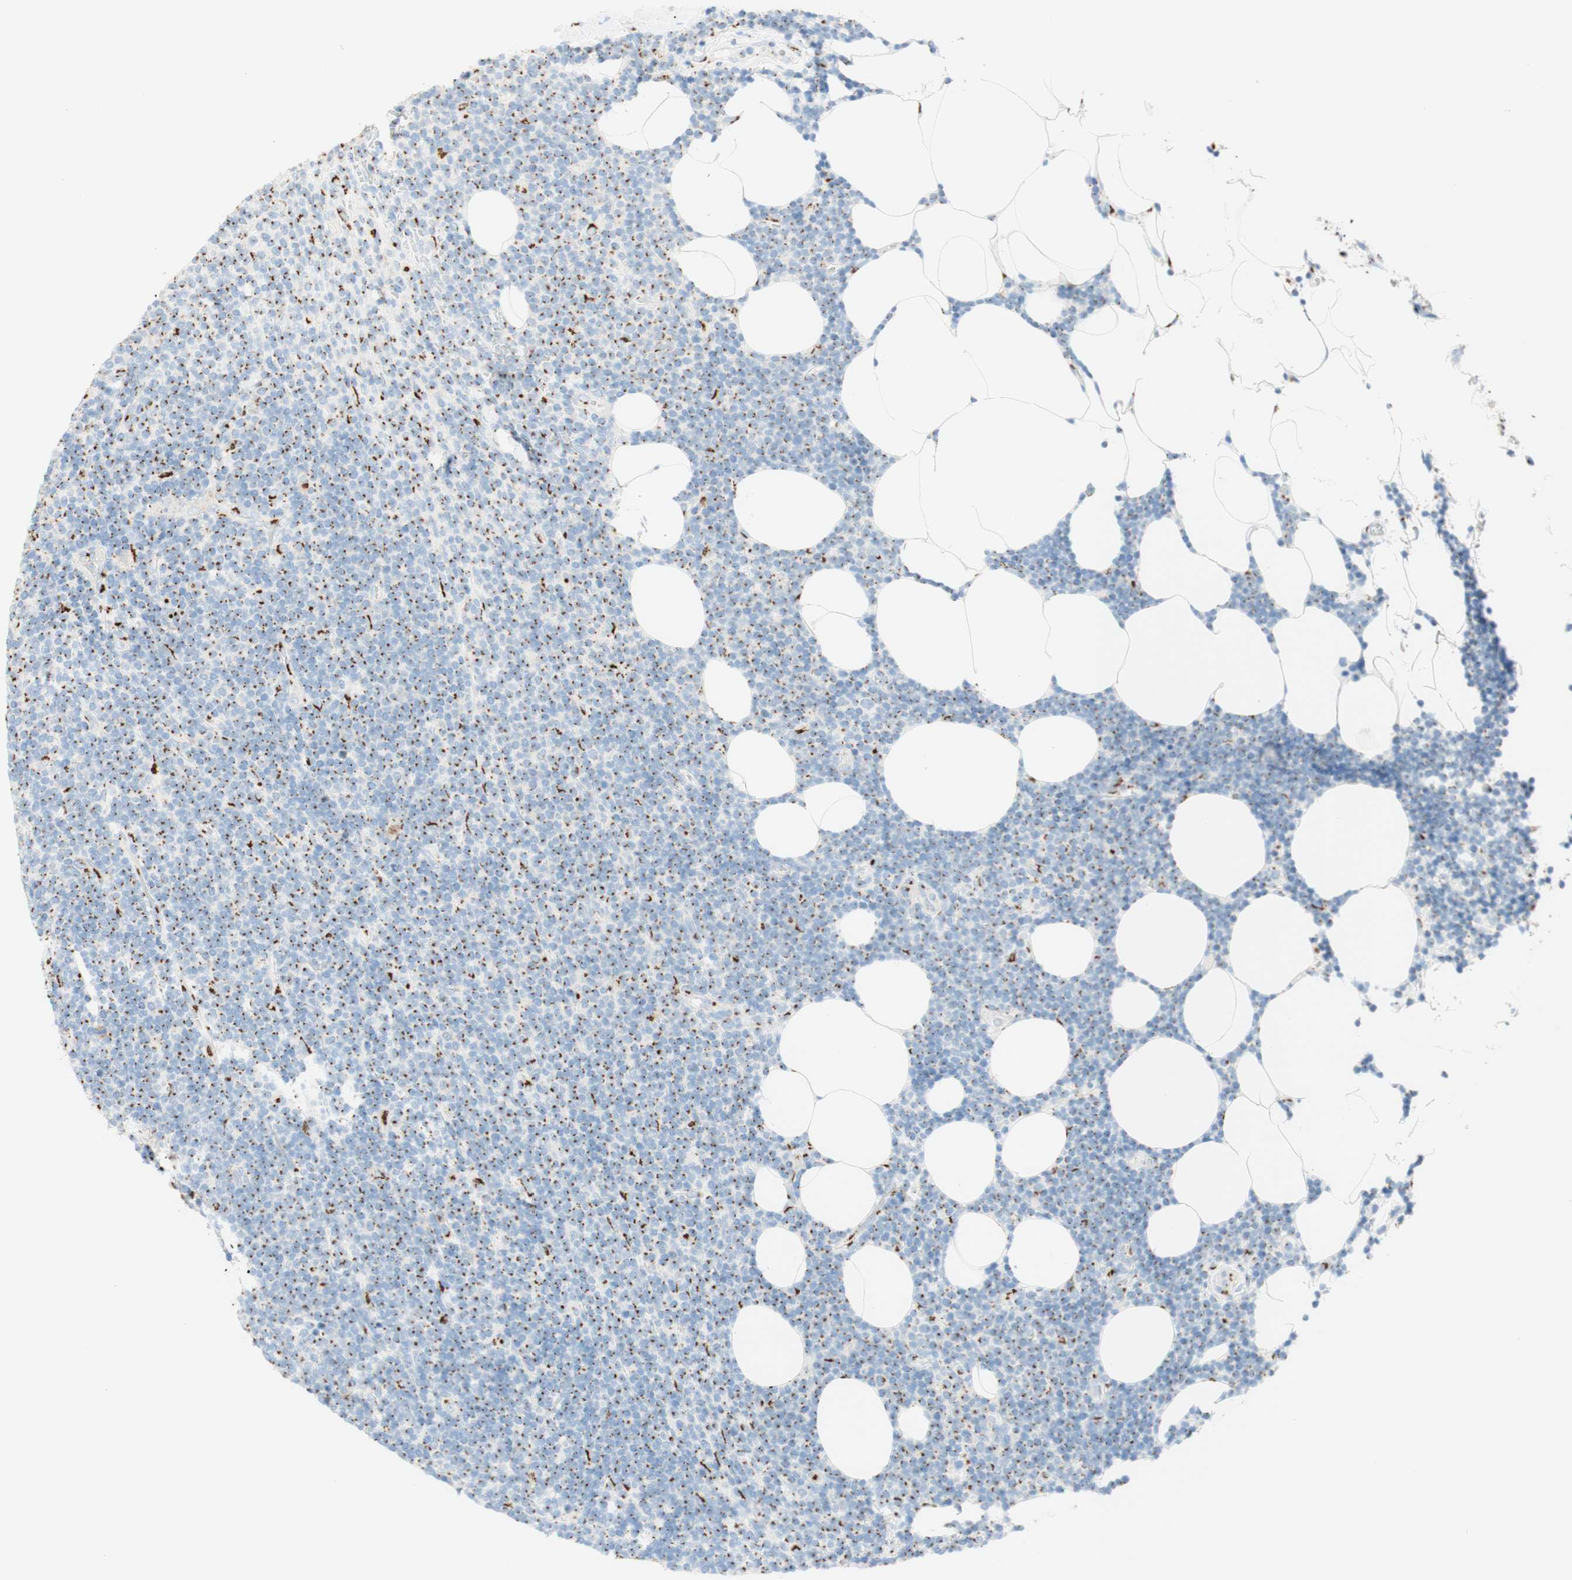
{"staining": {"intensity": "strong", "quantity": "25%-75%", "location": "cytoplasmic/membranous"}, "tissue": "lymphoma", "cell_type": "Tumor cells", "image_type": "cancer", "snomed": [{"axis": "morphology", "description": "Malignant lymphoma, non-Hodgkin's type, Low grade"}, {"axis": "topography", "description": "Lymph node"}], "caption": "Human lymphoma stained with a brown dye demonstrates strong cytoplasmic/membranous positive staining in approximately 25%-75% of tumor cells.", "gene": "GOLGB1", "patient": {"sex": "male", "age": 66}}